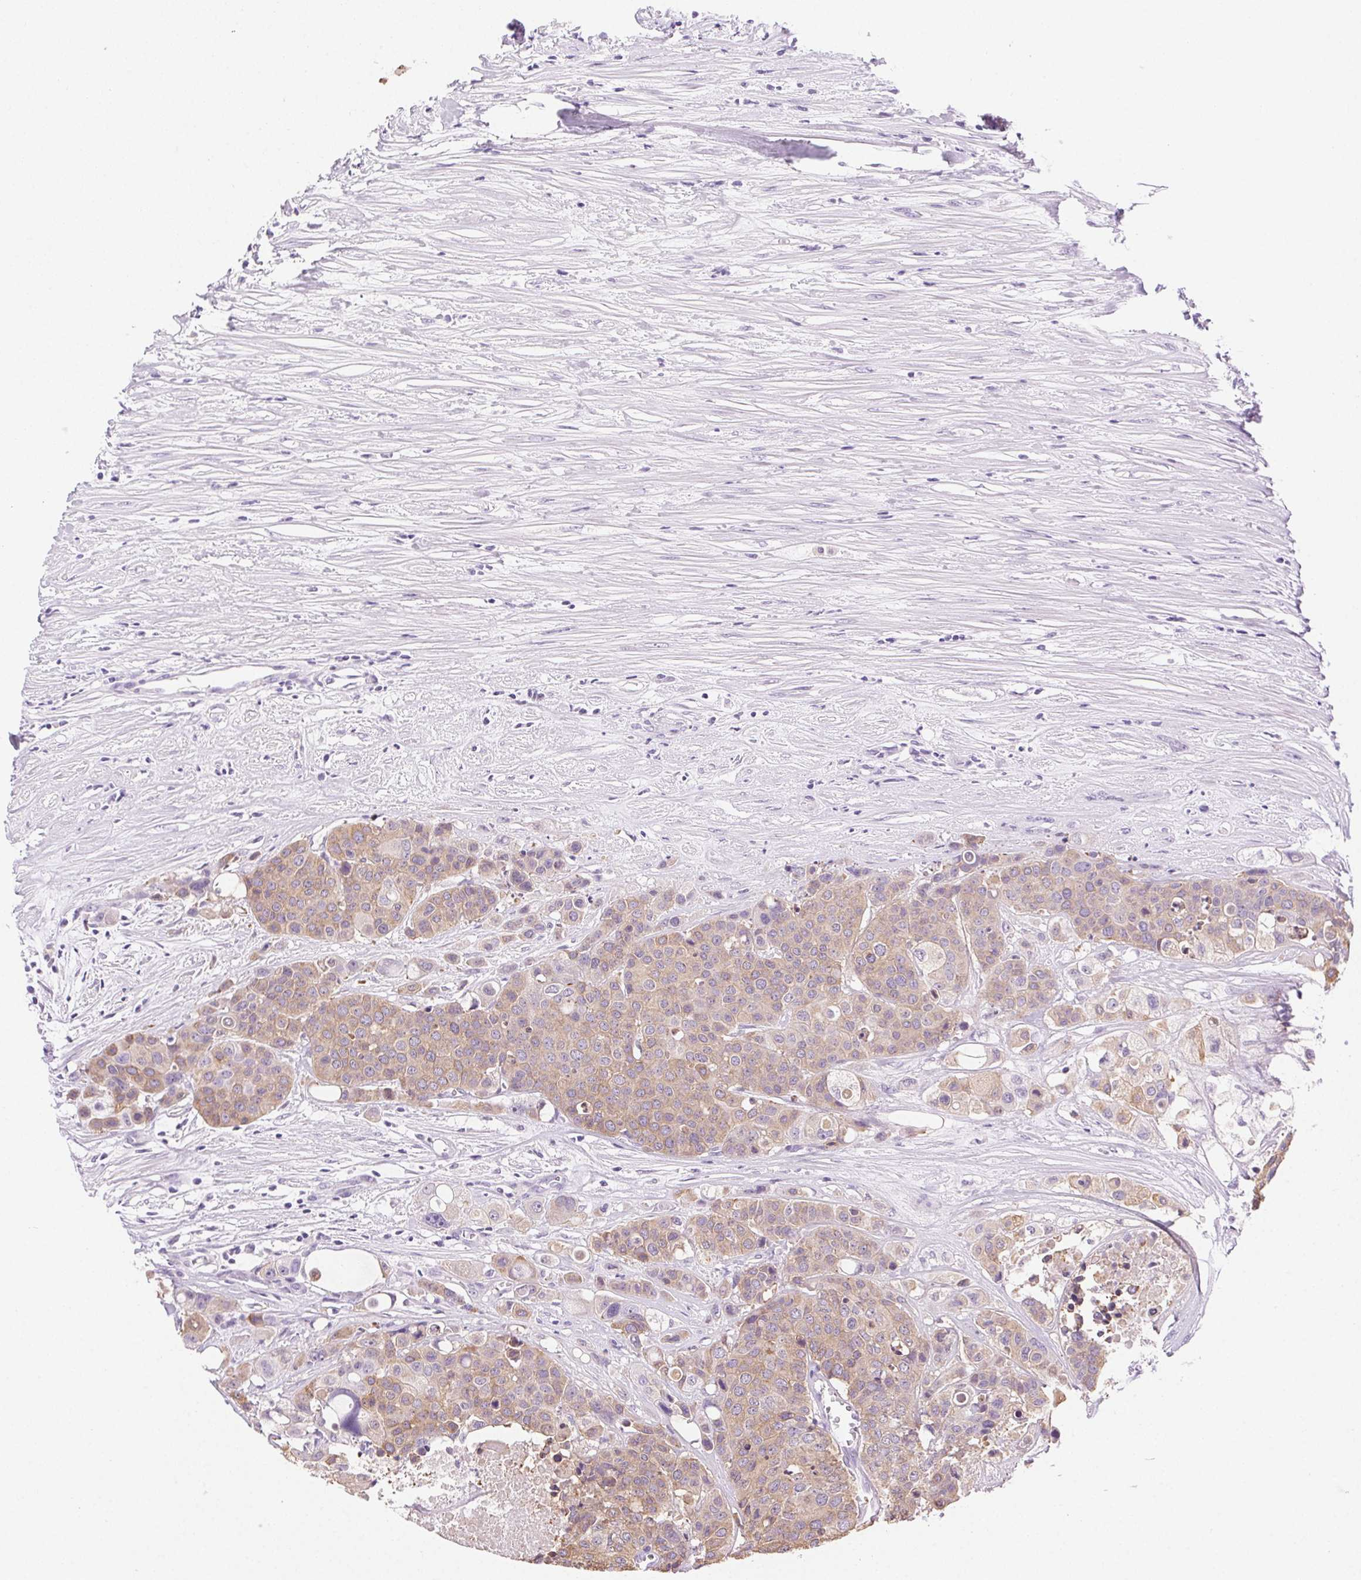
{"staining": {"intensity": "weak", "quantity": ">75%", "location": "cytoplasmic/membranous"}, "tissue": "carcinoid", "cell_type": "Tumor cells", "image_type": "cancer", "snomed": [{"axis": "morphology", "description": "Carcinoid, malignant, NOS"}, {"axis": "topography", "description": "Colon"}], "caption": "The micrograph displays a brown stain indicating the presence of a protein in the cytoplasmic/membranous of tumor cells in carcinoid.", "gene": "CLDN10", "patient": {"sex": "male", "age": 81}}